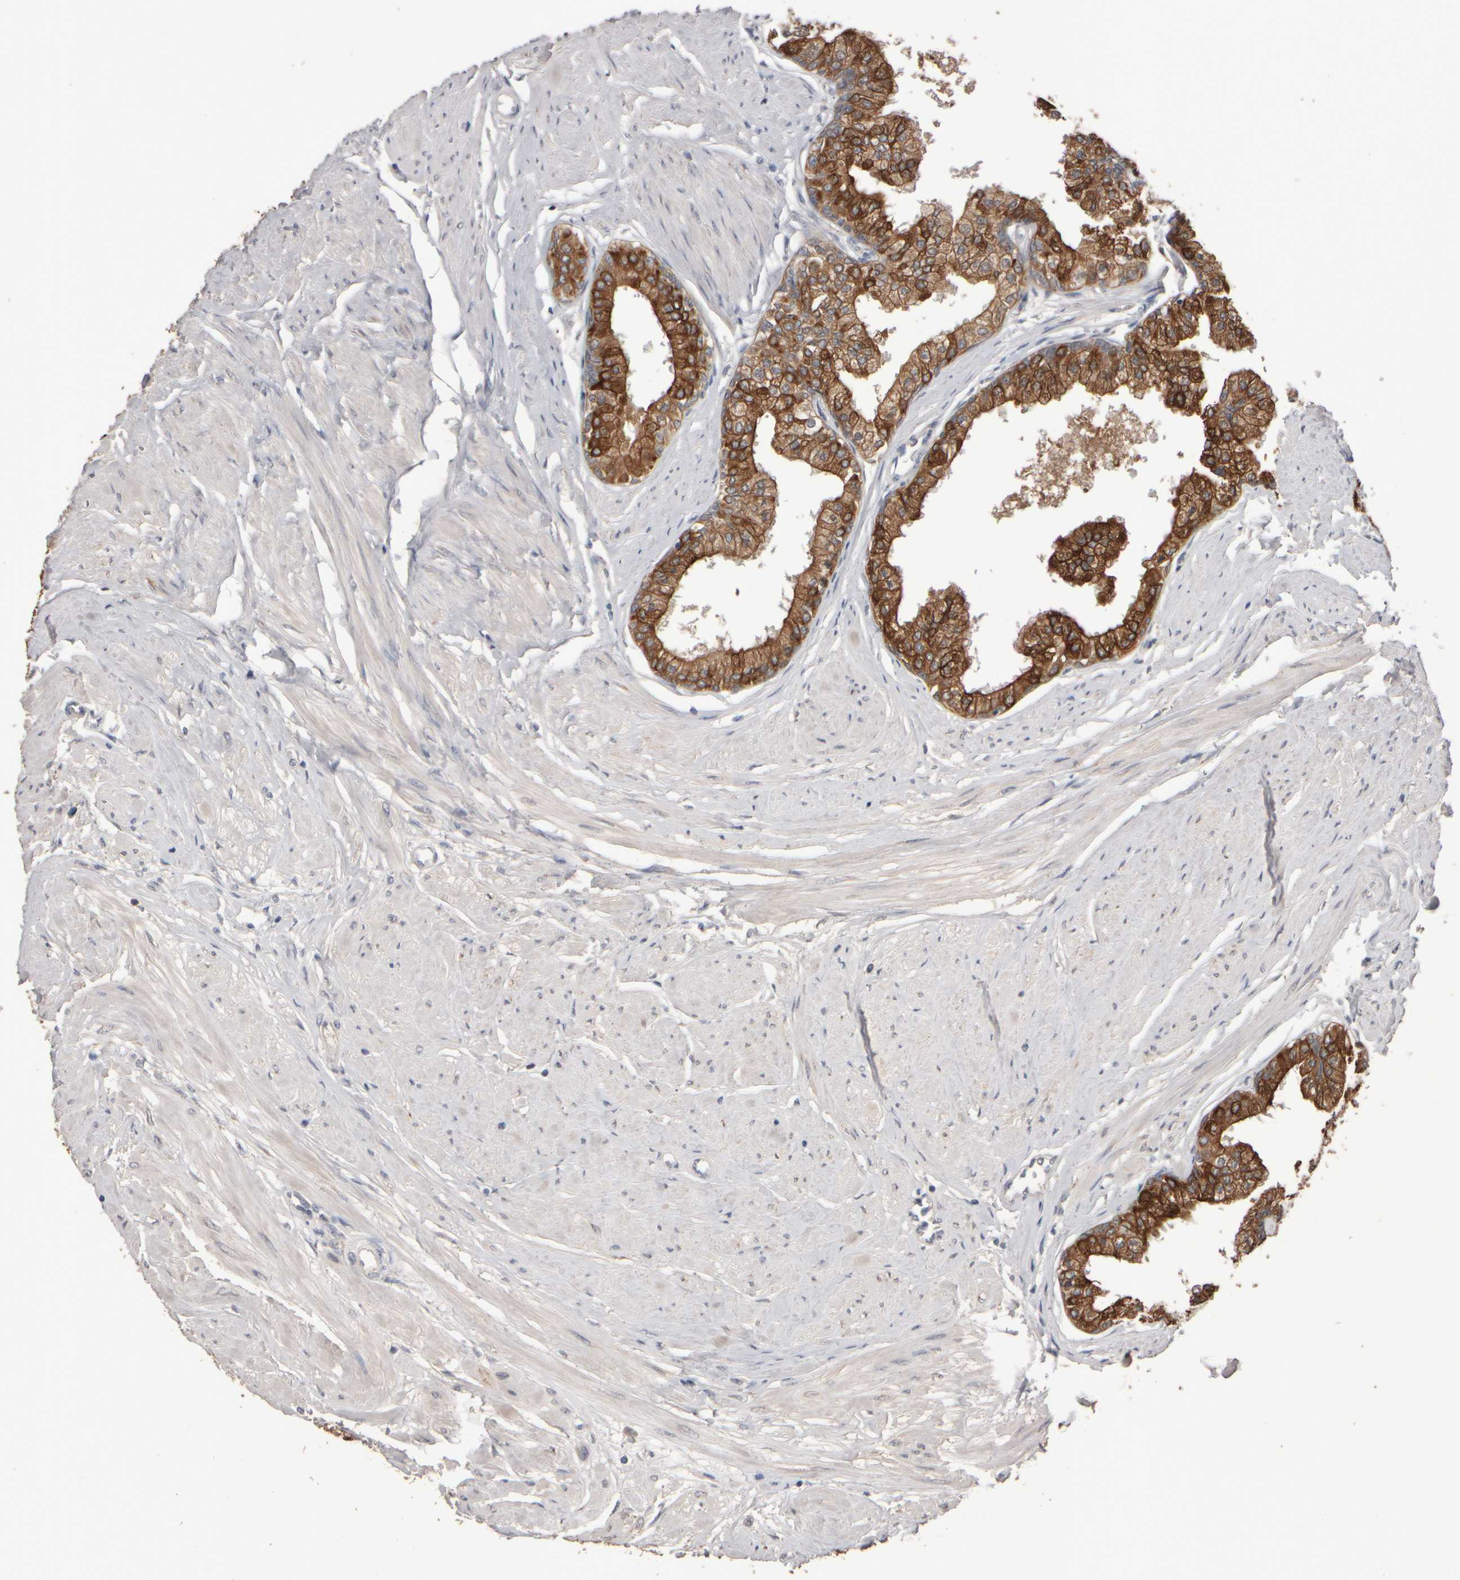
{"staining": {"intensity": "moderate", "quantity": ">75%", "location": "cytoplasmic/membranous"}, "tissue": "seminal vesicle", "cell_type": "Glandular cells", "image_type": "normal", "snomed": [{"axis": "morphology", "description": "Normal tissue, NOS"}, {"axis": "topography", "description": "Prostate"}, {"axis": "topography", "description": "Seminal veicle"}], "caption": "Immunohistochemistry staining of benign seminal vesicle, which displays medium levels of moderate cytoplasmic/membranous staining in approximately >75% of glandular cells indicating moderate cytoplasmic/membranous protein staining. The staining was performed using DAB (3,3'-diaminobenzidine) (brown) for protein detection and nuclei were counterstained in hematoxylin (blue).", "gene": "EPHX2", "patient": {"sex": "male", "age": 60}}